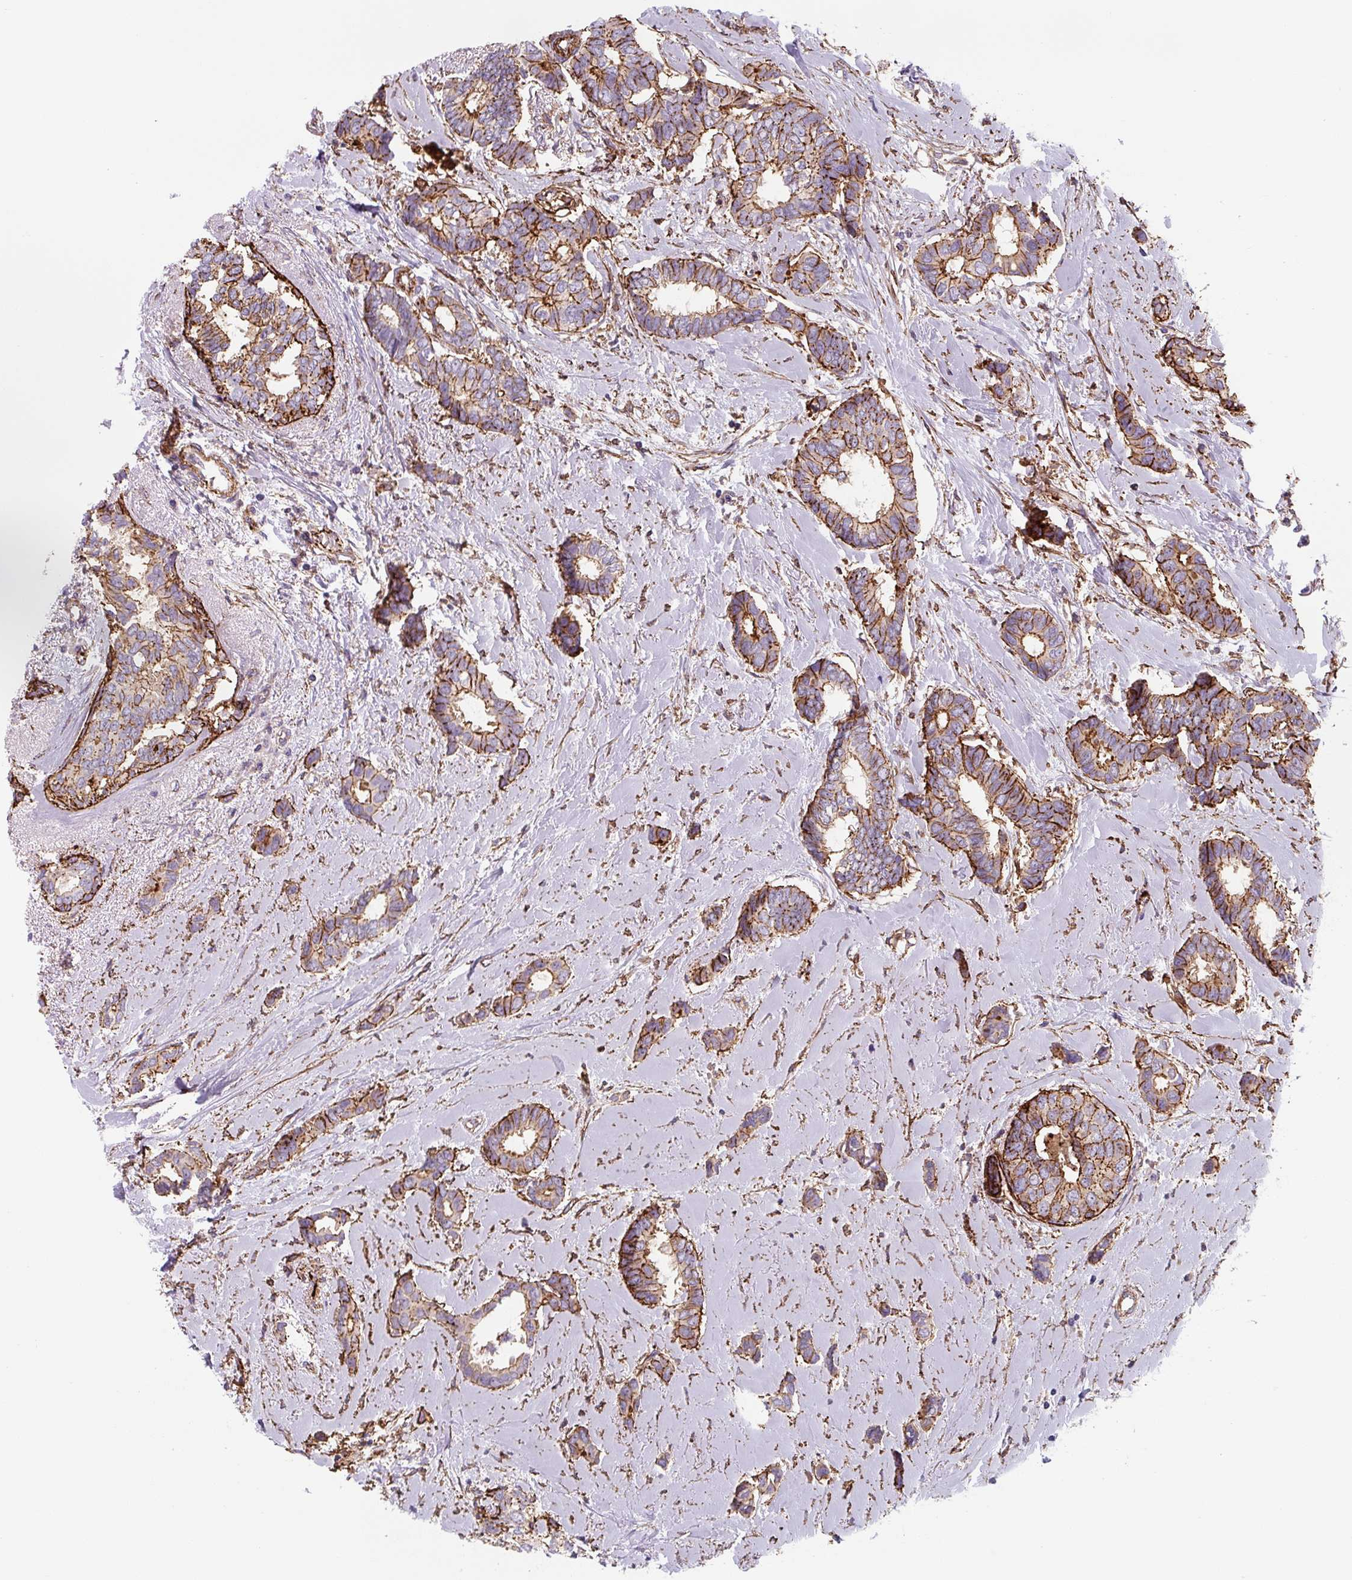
{"staining": {"intensity": "moderate", "quantity": ">75%", "location": "cytoplasmic/membranous"}, "tissue": "breast cancer", "cell_type": "Tumor cells", "image_type": "cancer", "snomed": [{"axis": "morphology", "description": "Duct carcinoma"}, {"axis": "topography", "description": "Breast"}], "caption": "DAB immunohistochemical staining of human breast cancer demonstrates moderate cytoplasmic/membranous protein expression in approximately >75% of tumor cells.", "gene": "DHFR2", "patient": {"sex": "female", "age": 73}}